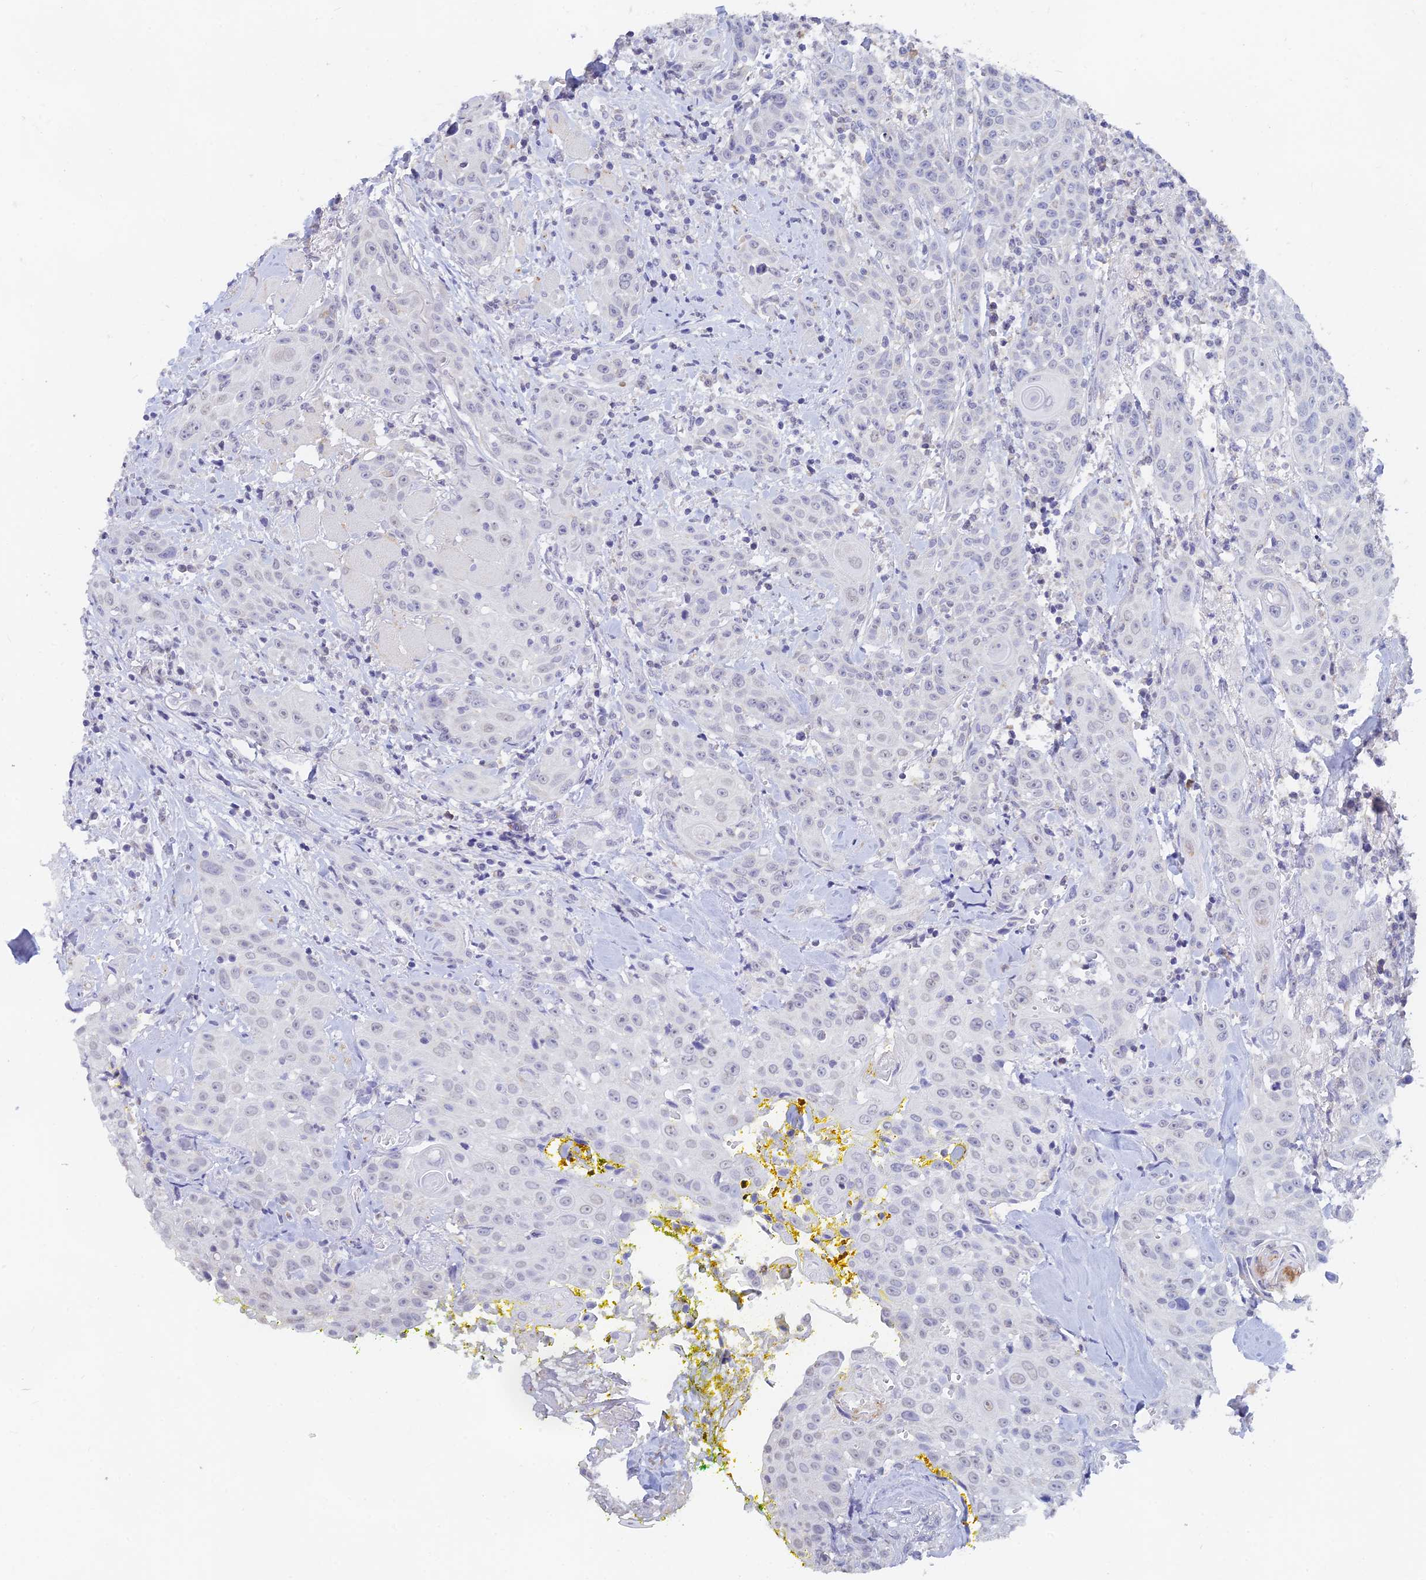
{"staining": {"intensity": "negative", "quantity": "none", "location": "none"}, "tissue": "head and neck cancer", "cell_type": "Tumor cells", "image_type": "cancer", "snomed": [{"axis": "morphology", "description": "Squamous cell carcinoma, NOS"}, {"axis": "topography", "description": "Oral tissue"}, {"axis": "topography", "description": "Head-Neck"}], "caption": "IHC photomicrograph of human squamous cell carcinoma (head and neck) stained for a protein (brown), which demonstrates no staining in tumor cells.", "gene": "LRIF1", "patient": {"sex": "female", "age": 82}}